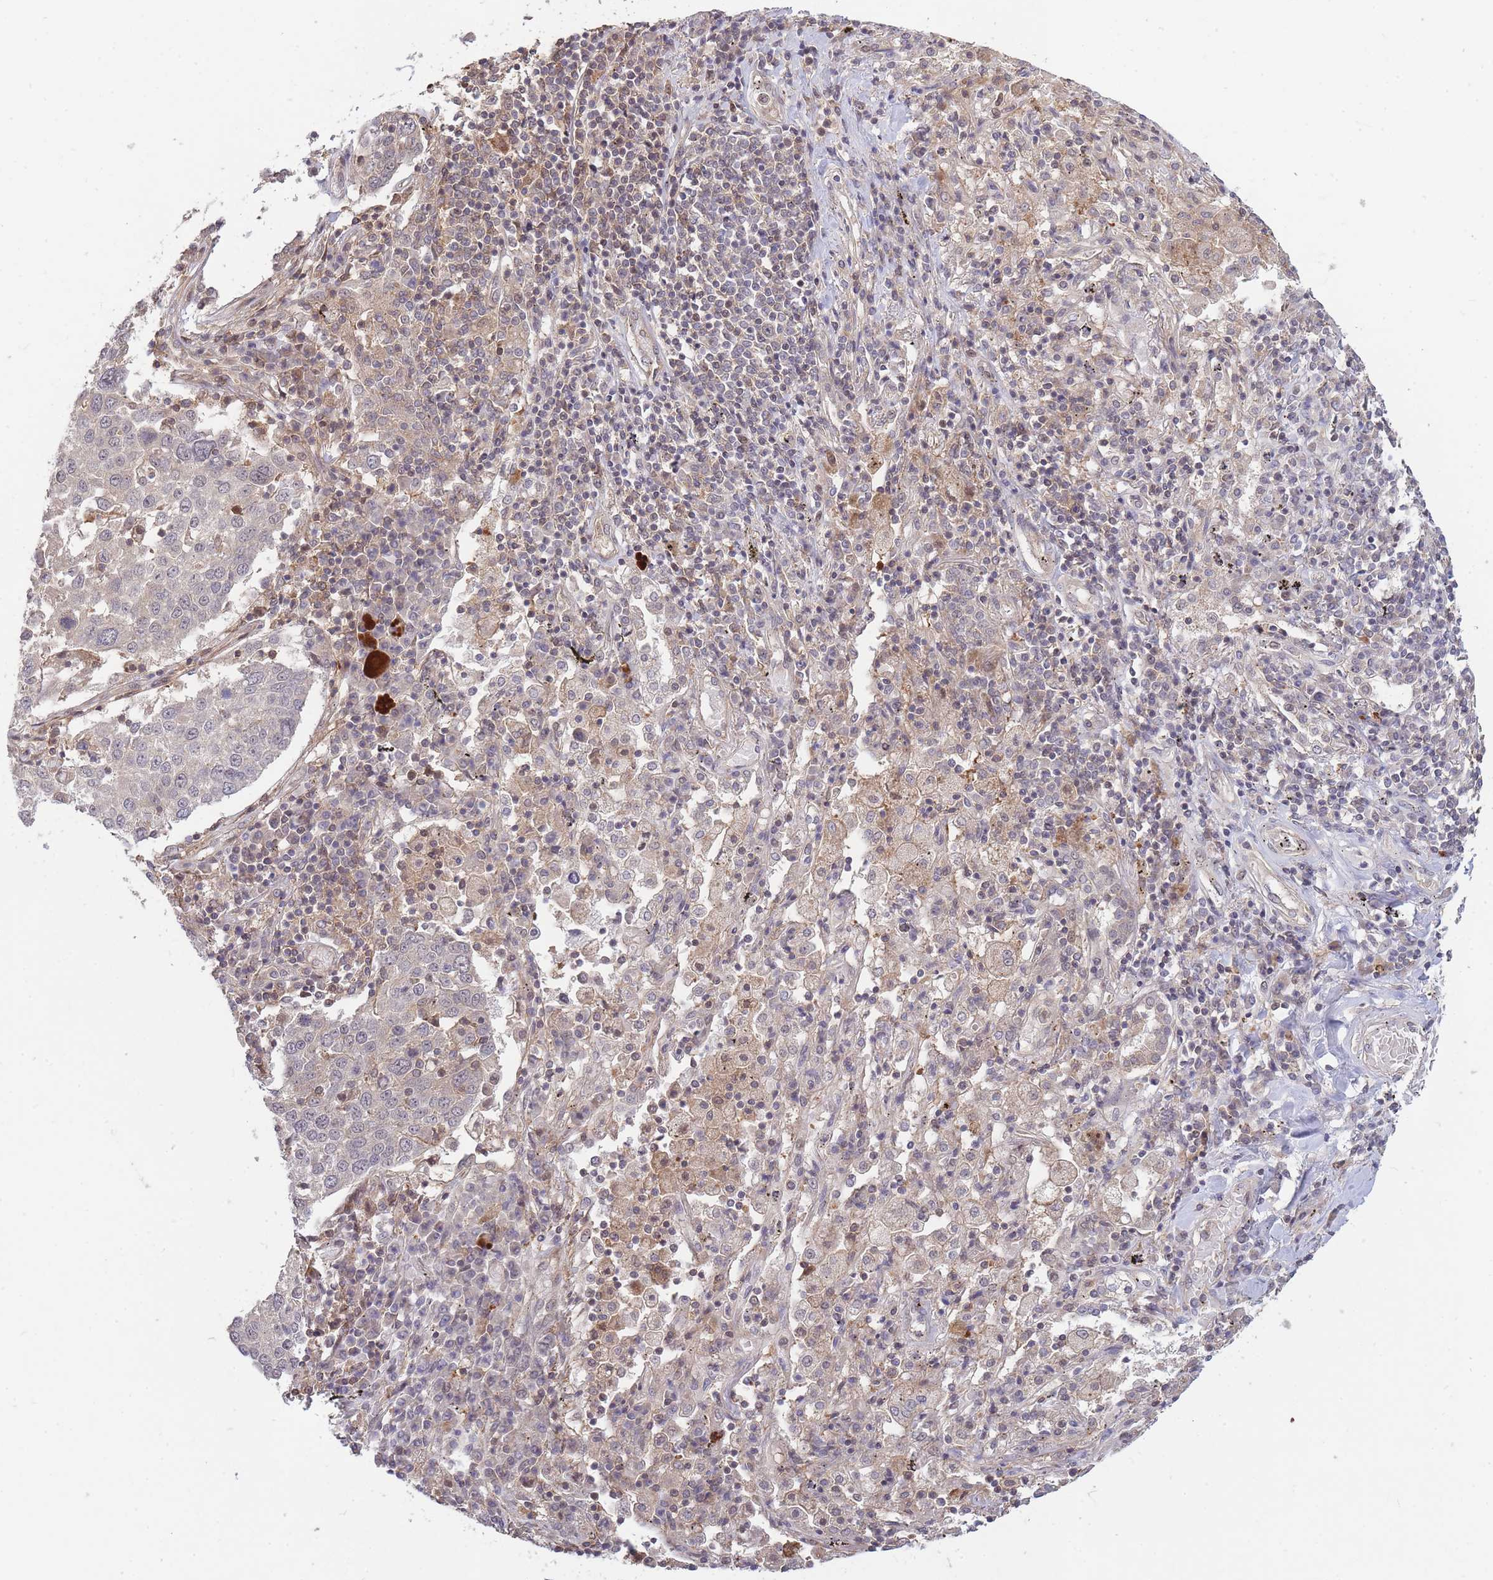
{"staining": {"intensity": "negative", "quantity": "none", "location": "none"}, "tissue": "lung cancer", "cell_type": "Tumor cells", "image_type": "cancer", "snomed": [{"axis": "morphology", "description": "Squamous cell carcinoma, NOS"}, {"axis": "topography", "description": "Lung"}], "caption": "Immunohistochemistry (IHC) of lung squamous cell carcinoma reveals no positivity in tumor cells.", "gene": "ZNF304", "patient": {"sex": "male", "age": 65}}